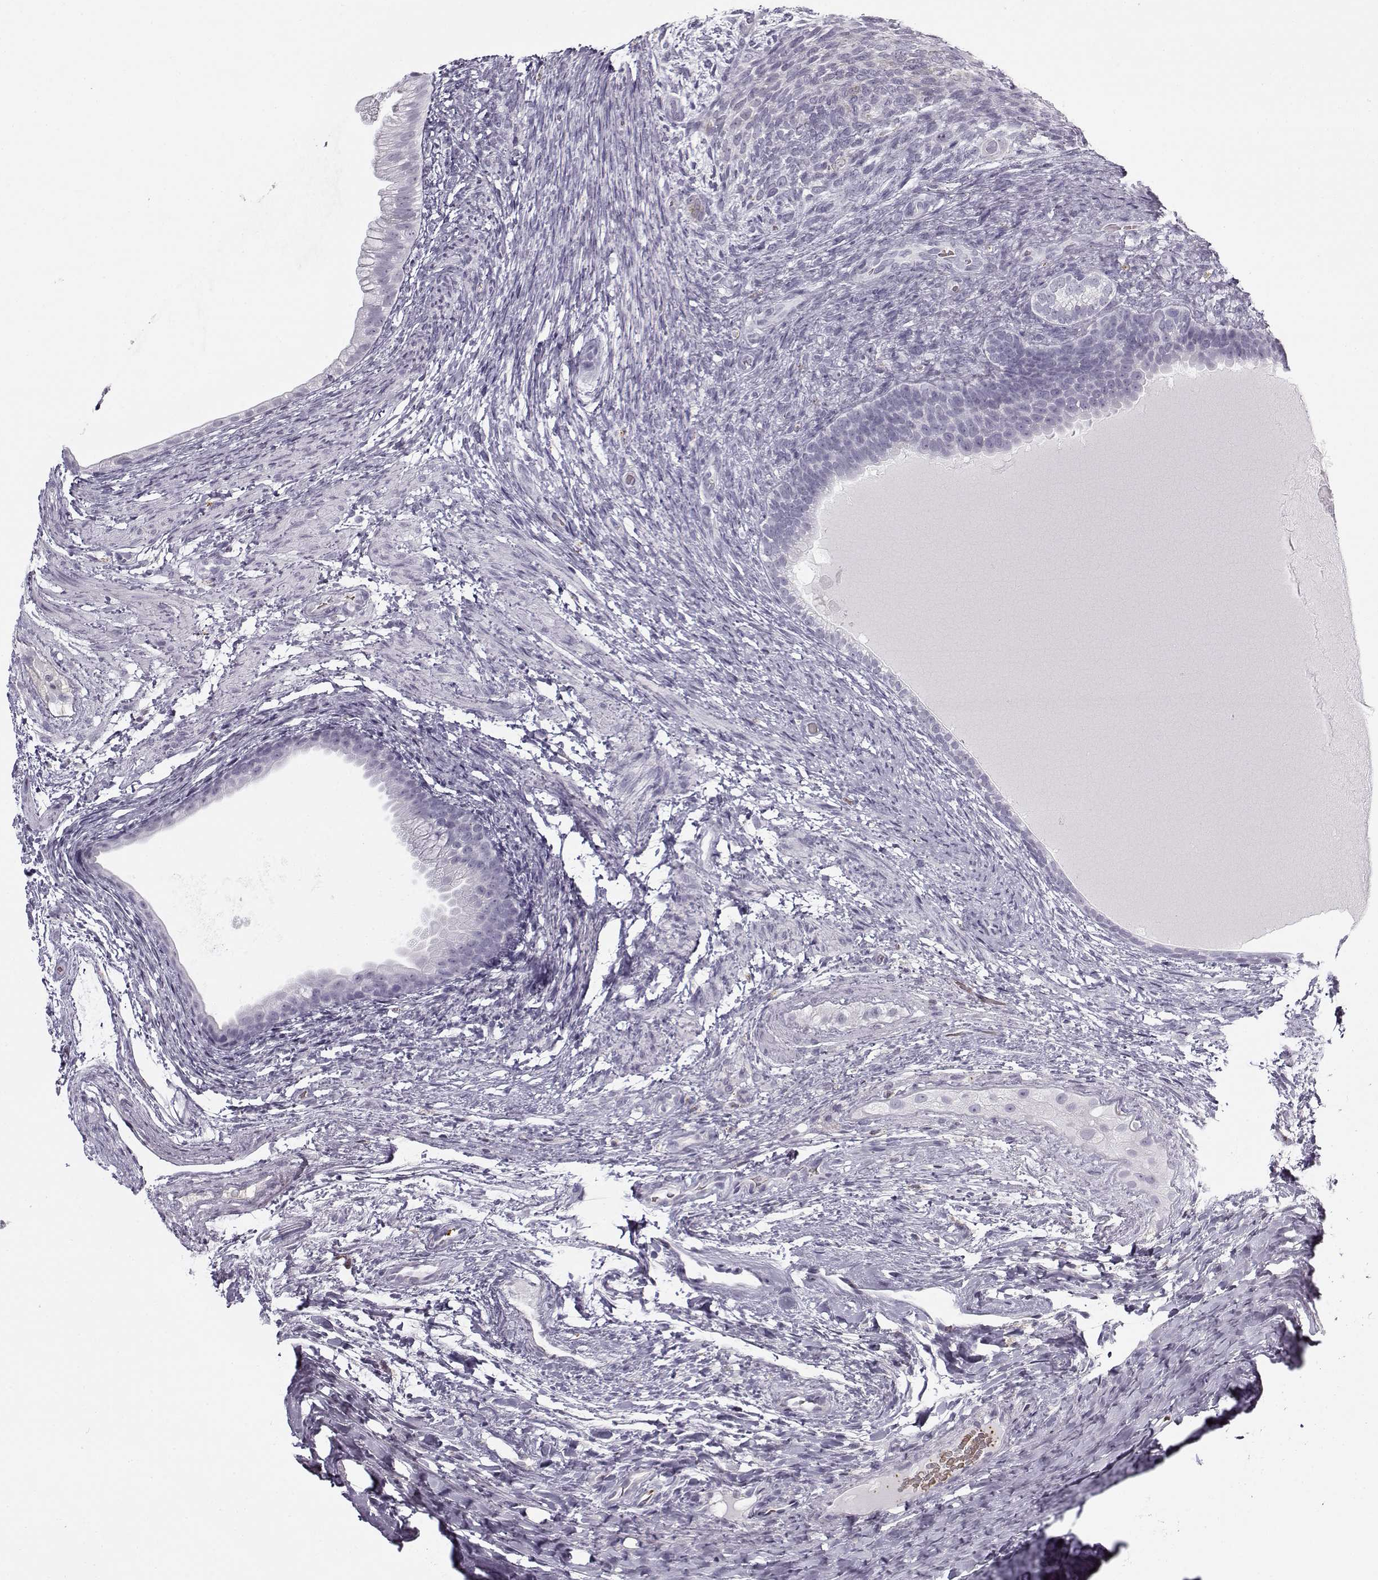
{"staining": {"intensity": "negative", "quantity": "none", "location": "none"}, "tissue": "testis cancer", "cell_type": "Tumor cells", "image_type": "cancer", "snomed": [{"axis": "morphology", "description": "Carcinoma, Embryonal, NOS"}, {"axis": "topography", "description": "Testis"}], "caption": "Human testis cancer (embryonal carcinoma) stained for a protein using immunohistochemistry exhibits no expression in tumor cells.", "gene": "SNCA", "patient": {"sex": "male", "age": 24}}